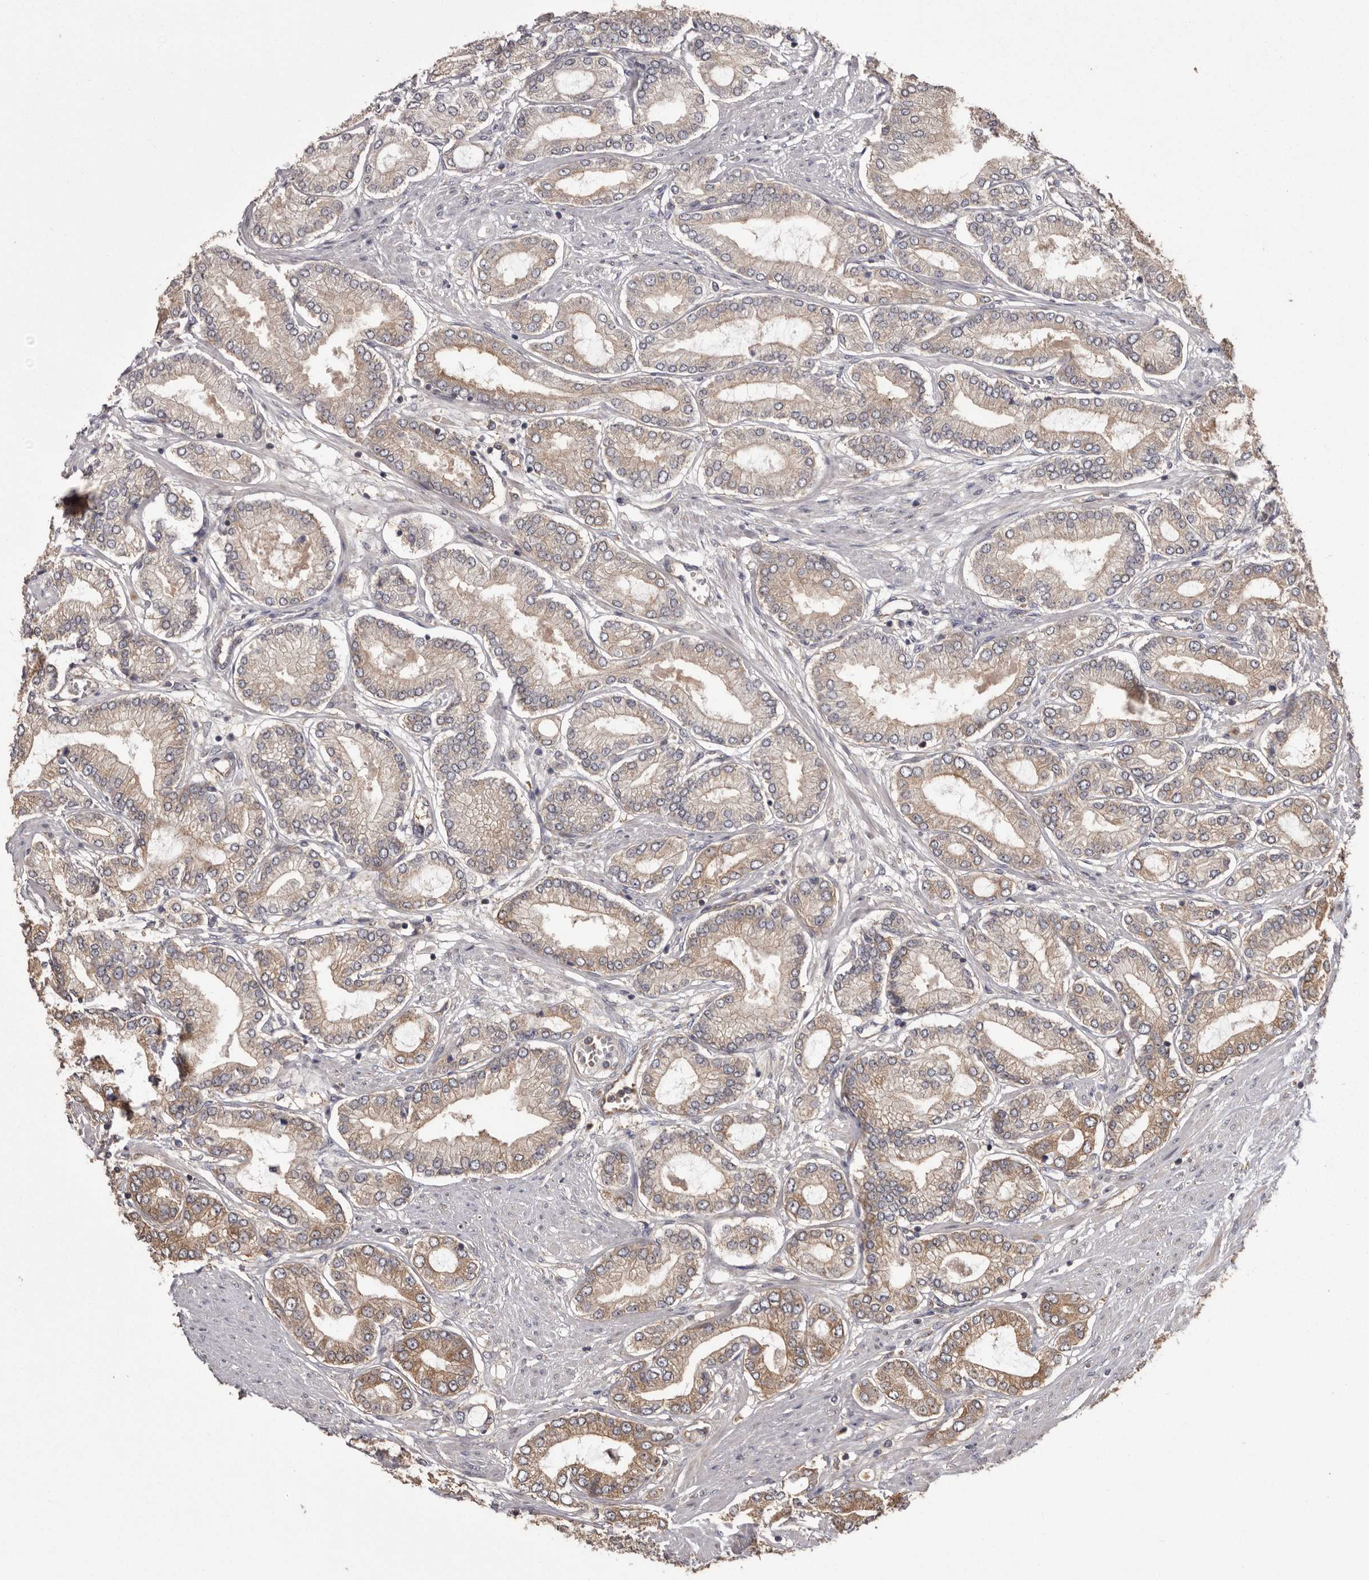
{"staining": {"intensity": "weak", "quantity": ">75%", "location": "cytoplasmic/membranous"}, "tissue": "prostate cancer", "cell_type": "Tumor cells", "image_type": "cancer", "snomed": [{"axis": "morphology", "description": "Adenocarcinoma, Low grade"}, {"axis": "topography", "description": "Prostate"}], "caption": "The photomicrograph reveals staining of prostate cancer (adenocarcinoma (low-grade)), revealing weak cytoplasmic/membranous protein positivity (brown color) within tumor cells. (DAB IHC with brightfield microscopy, high magnification).", "gene": "DARS1", "patient": {"sex": "male", "age": 63}}